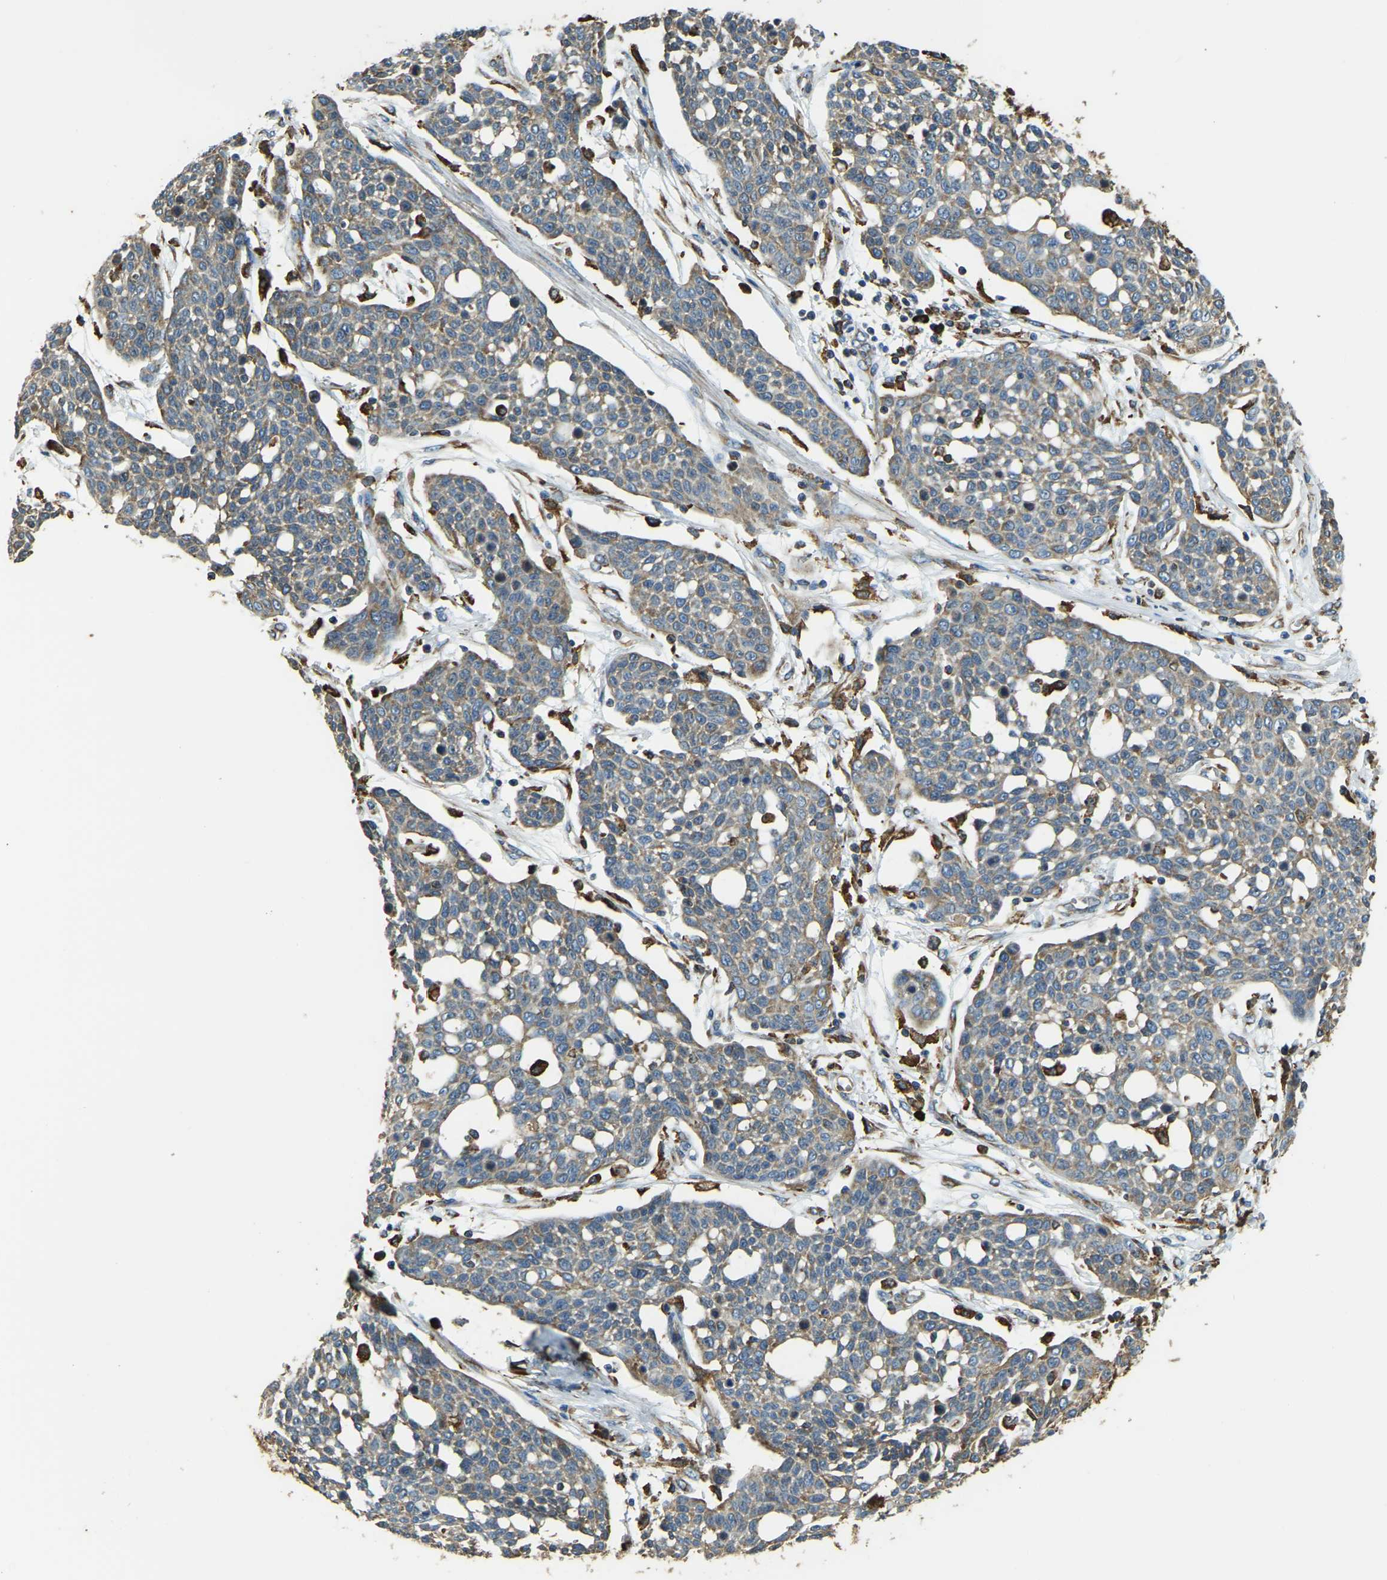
{"staining": {"intensity": "weak", "quantity": ">75%", "location": "cytoplasmic/membranous"}, "tissue": "cervical cancer", "cell_type": "Tumor cells", "image_type": "cancer", "snomed": [{"axis": "morphology", "description": "Squamous cell carcinoma, NOS"}, {"axis": "topography", "description": "Cervix"}], "caption": "Tumor cells show weak cytoplasmic/membranous positivity in approximately >75% of cells in cervical cancer. The protein of interest is shown in brown color, while the nuclei are stained blue.", "gene": "RNF115", "patient": {"sex": "female", "age": 34}}